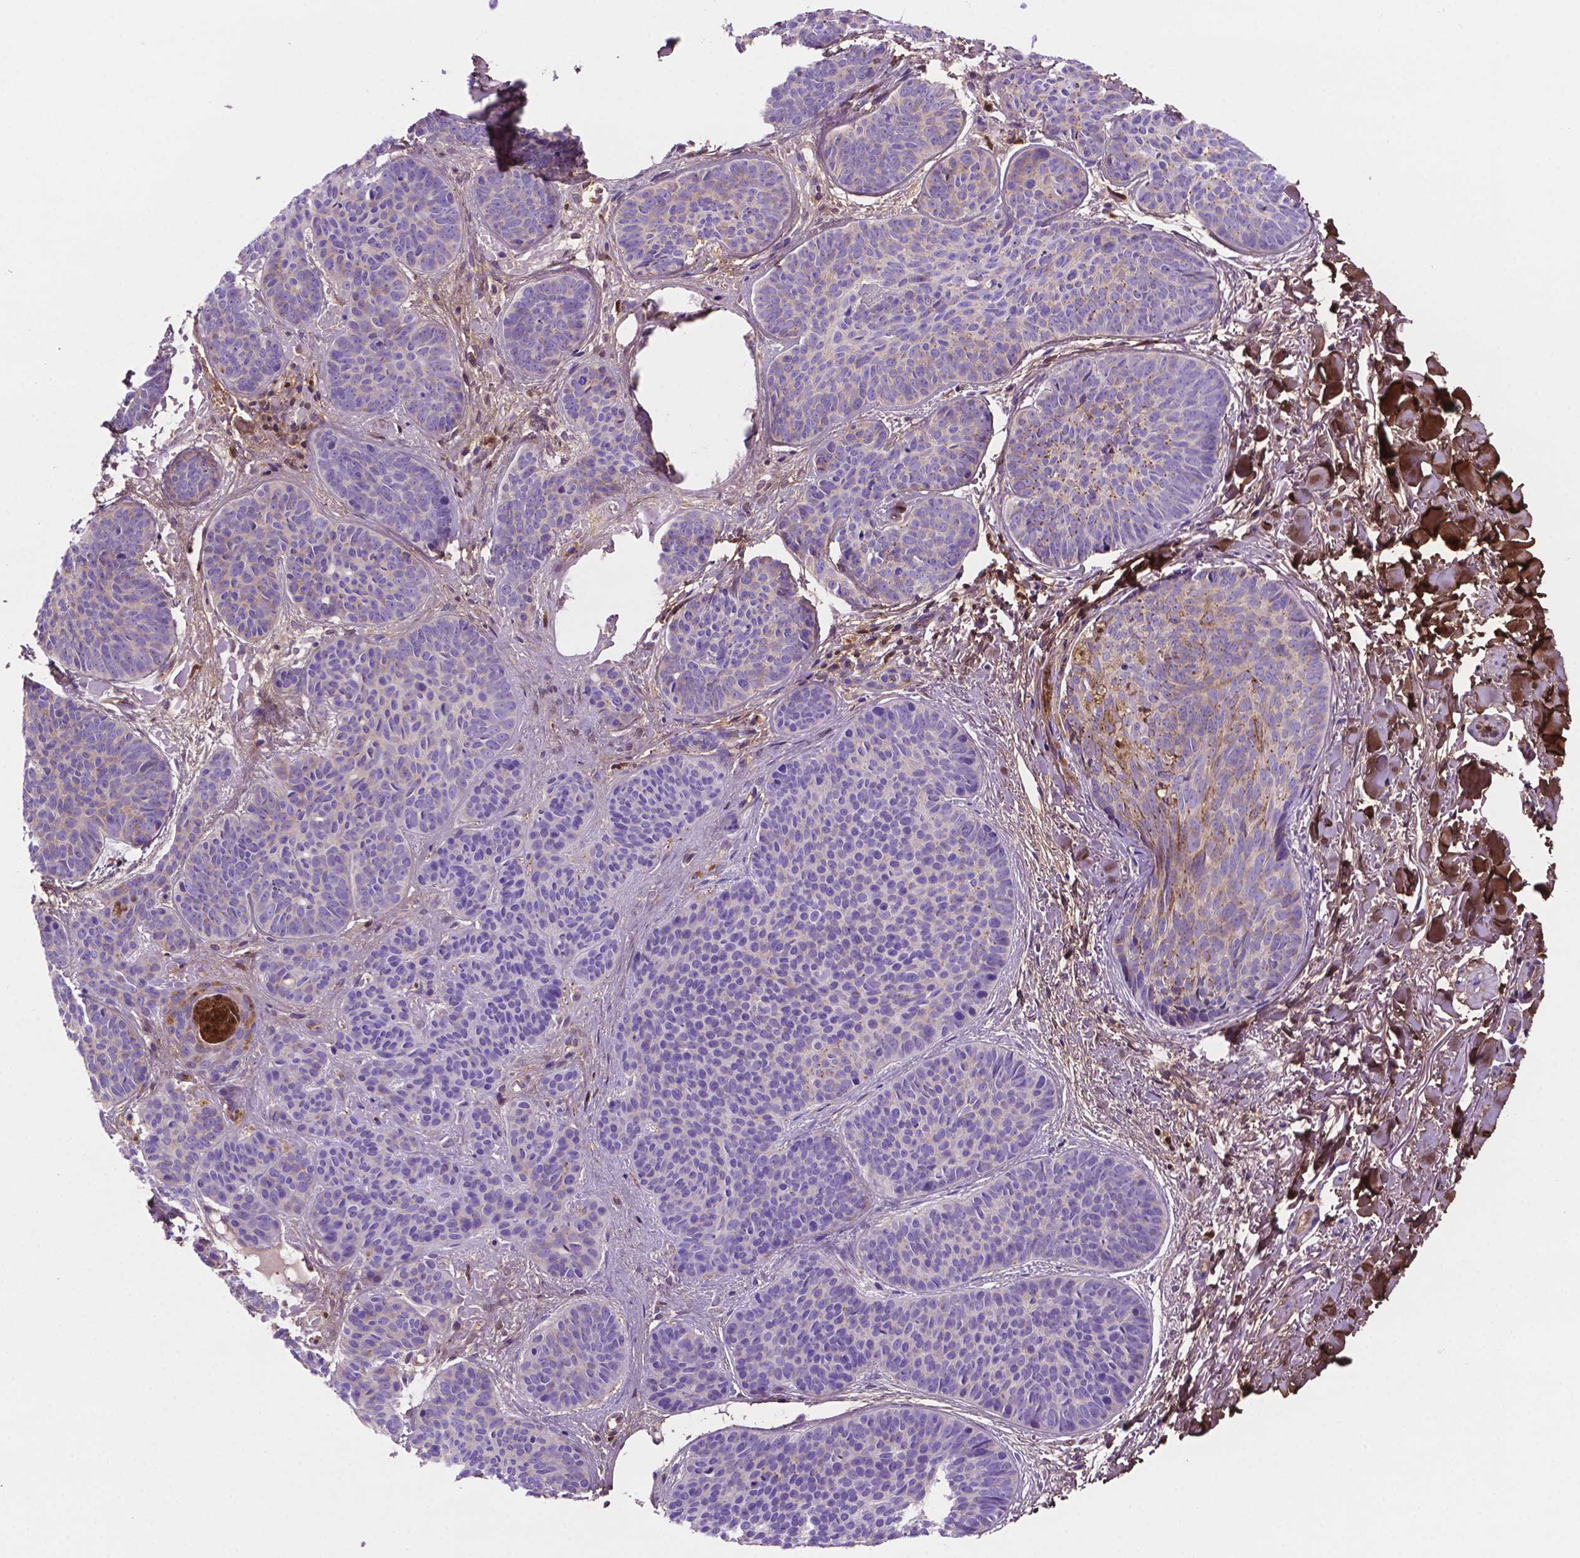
{"staining": {"intensity": "weak", "quantity": "25%-75%", "location": "cytoplasmic/membranous"}, "tissue": "skin cancer", "cell_type": "Tumor cells", "image_type": "cancer", "snomed": [{"axis": "morphology", "description": "Basal cell carcinoma"}, {"axis": "topography", "description": "Skin"}], "caption": "The micrograph displays staining of skin cancer (basal cell carcinoma), revealing weak cytoplasmic/membranous protein positivity (brown color) within tumor cells.", "gene": "DCN", "patient": {"sex": "female", "age": 82}}